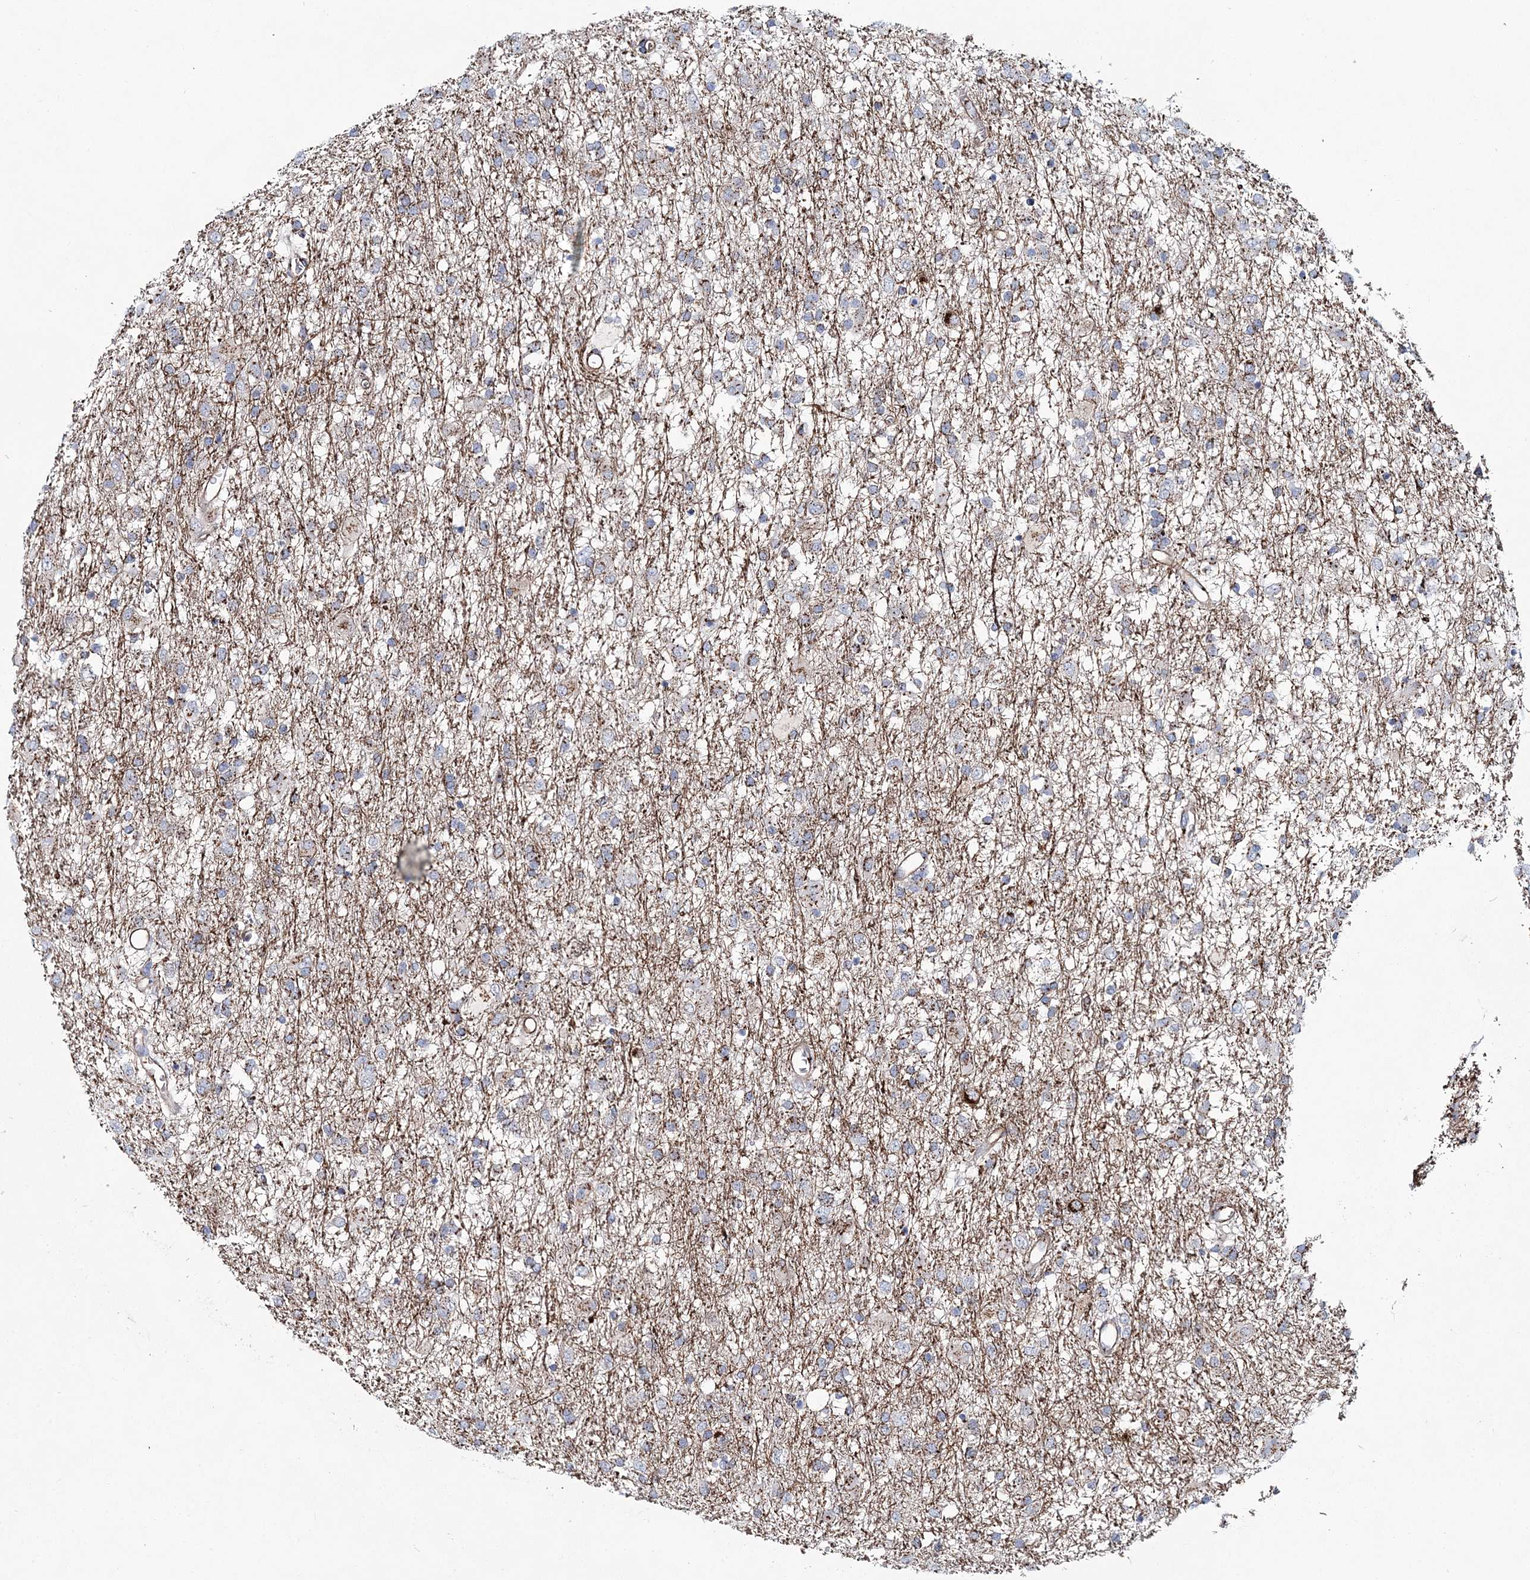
{"staining": {"intensity": "weak", "quantity": "<25%", "location": "cytoplasmic/membranous"}, "tissue": "glioma", "cell_type": "Tumor cells", "image_type": "cancer", "snomed": [{"axis": "morphology", "description": "Glioma, malignant, Low grade"}, {"axis": "topography", "description": "Brain"}], "caption": "This is an immunohistochemistry (IHC) image of human glioma. There is no staining in tumor cells.", "gene": "MAN1A2", "patient": {"sex": "male", "age": 65}}